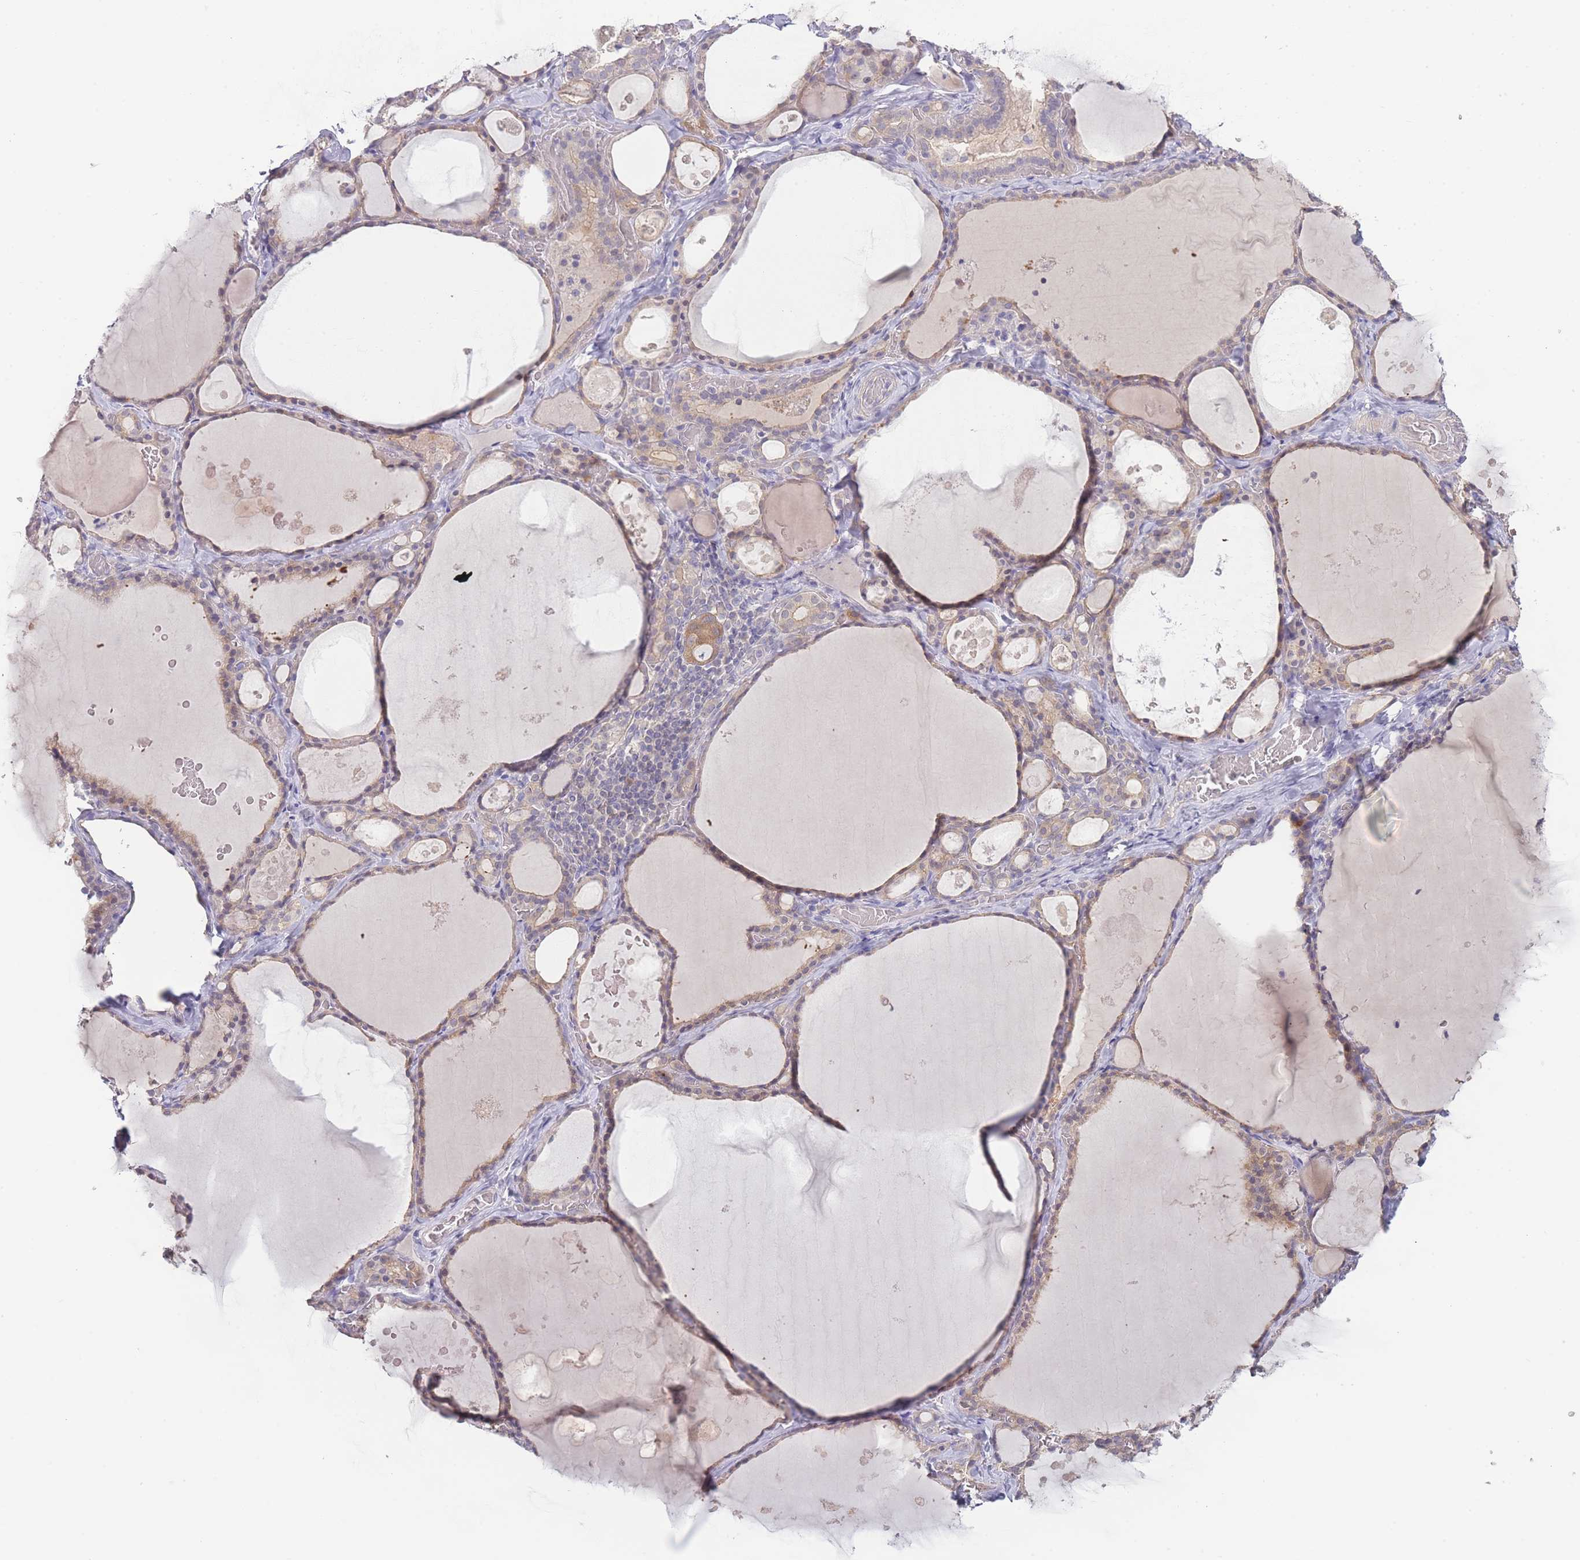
{"staining": {"intensity": "weak", "quantity": ">75%", "location": "cytoplasmic/membranous"}, "tissue": "thyroid gland", "cell_type": "Glandular cells", "image_type": "normal", "snomed": [{"axis": "morphology", "description": "Normal tissue, NOS"}, {"axis": "topography", "description": "Thyroid gland"}], "caption": "Protein expression analysis of normal human thyroid gland reveals weak cytoplasmic/membranous positivity in about >75% of glandular cells.", "gene": "SPHKAP", "patient": {"sex": "male", "age": 56}}